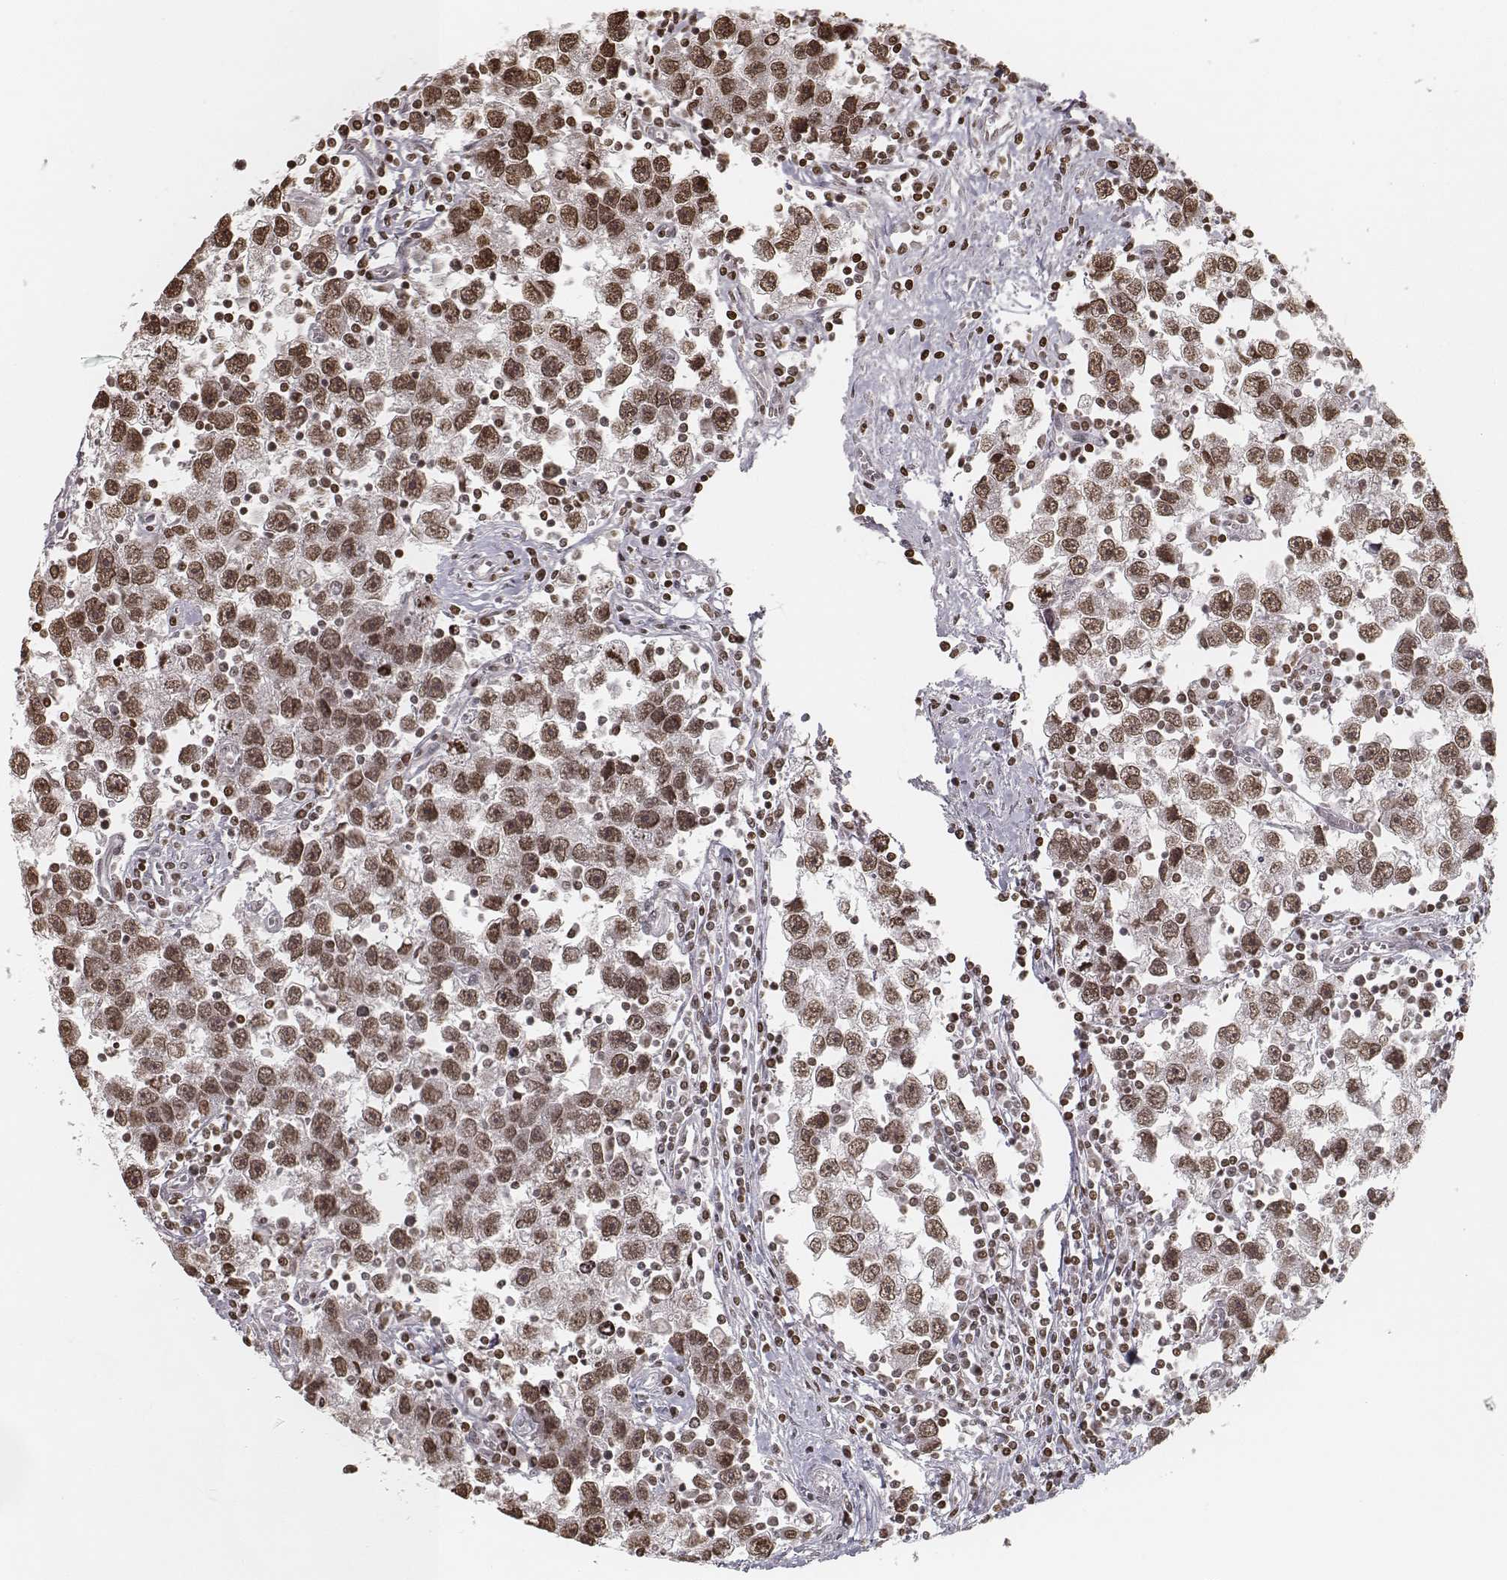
{"staining": {"intensity": "moderate", "quantity": ">75%", "location": "nuclear"}, "tissue": "testis cancer", "cell_type": "Tumor cells", "image_type": "cancer", "snomed": [{"axis": "morphology", "description": "Seminoma, NOS"}, {"axis": "topography", "description": "Testis"}], "caption": "Testis seminoma was stained to show a protein in brown. There is medium levels of moderate nuclear expression in about >75% of tumor cells.", "gene": "HMGA2", "patient": {"sex": "male", "age": 30}}